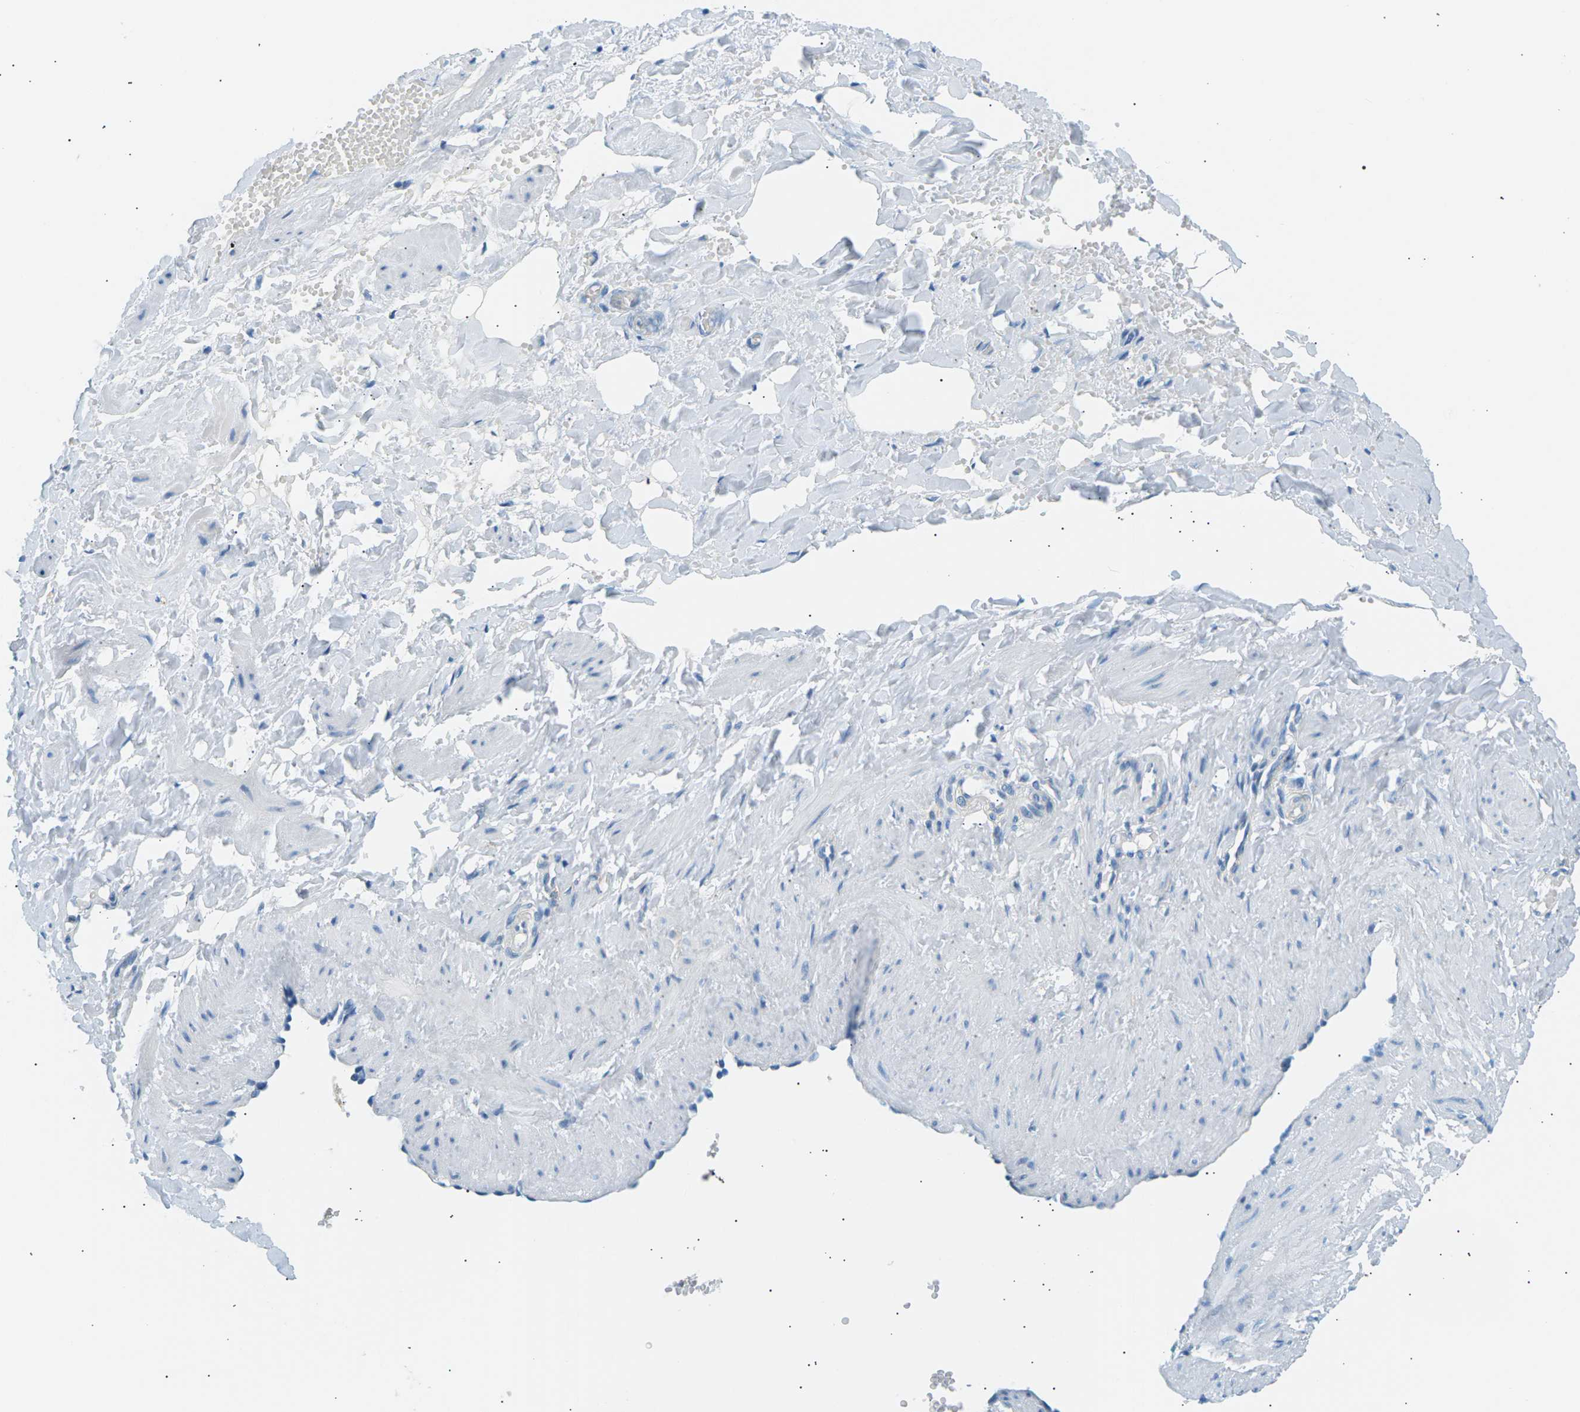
{"staining": {"intensity": "negative", "quantity": "none", "location": "none"}, "tissue": "adipose tissue", "cell_type": "Adipocytes", "image_type": "normal", "snomed": [{"axis": "morphology", "description": "Normal tissue, NOS"}, {"axis": "topography", "description": "Soft tissue"}, {"axis": "topography", "description": "Vascular tissue"}], "caption": "Image shows no significant protein staining in adipocytes of unremarkable adipose tissue.", "gene": "SEPTIN5", "patient": {"sex": "female", "age": 35}}